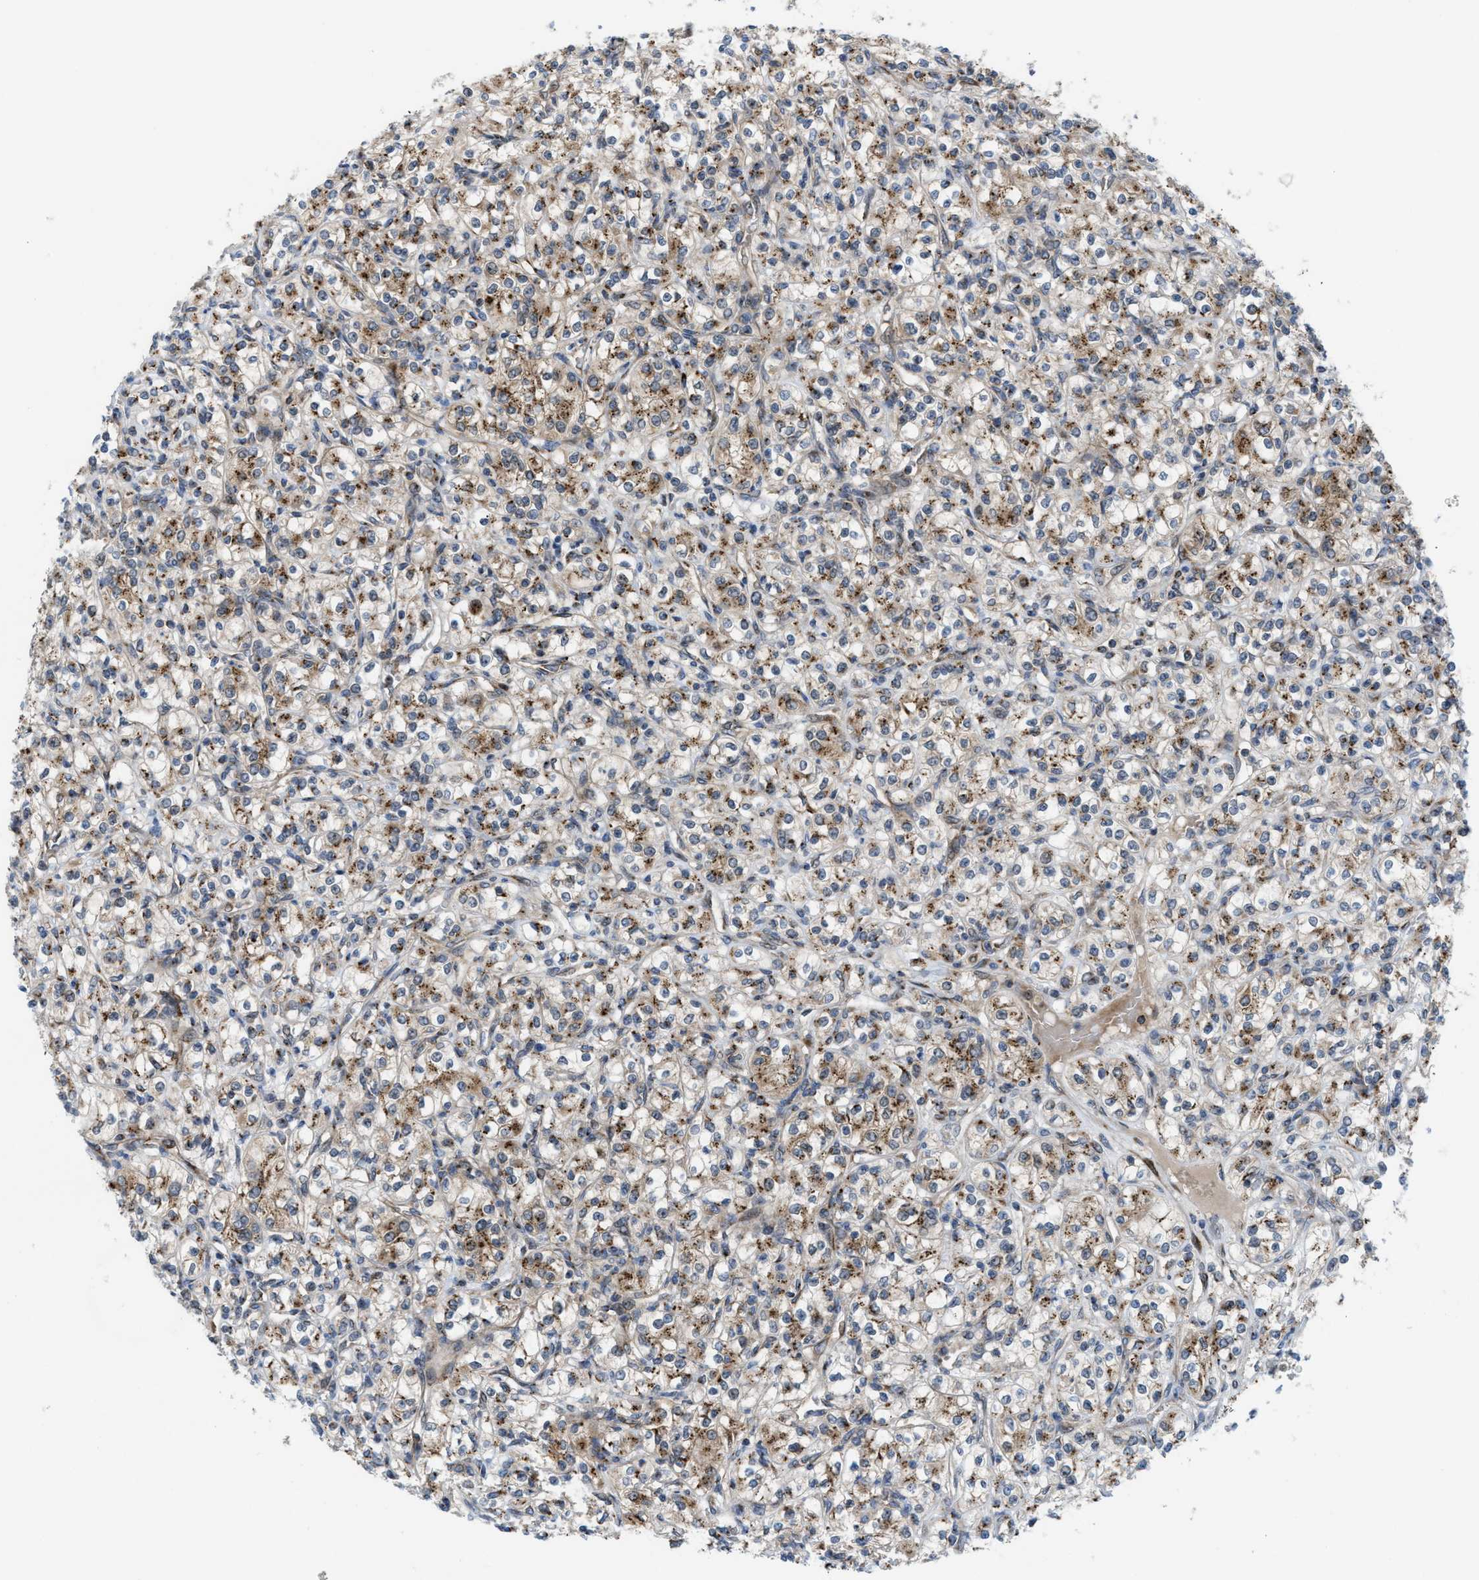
{"staining": {"intensity": "moderate", "quantity": "25%-75%", "location": "cytoplasmic/membranous"}, "tissue": "renal cancer", "cell_type": "Tumor cells", "image_type": "cancer", "snomed": [{"axis": "morphology", "description": "Adenocarcinoma, NOS"}, {"axis": "topography", "description": "Kidney"}], "caption": "A photomicrograph showing moderate cytoplasmic/membranous positivity in approximately 25%-75% of tumor cells in renal adenocarcinoma, as visualized by brown immunohistochemical staining.", "gene": "SLC38A10", "patient": {"sex": "male", "age": 77}}